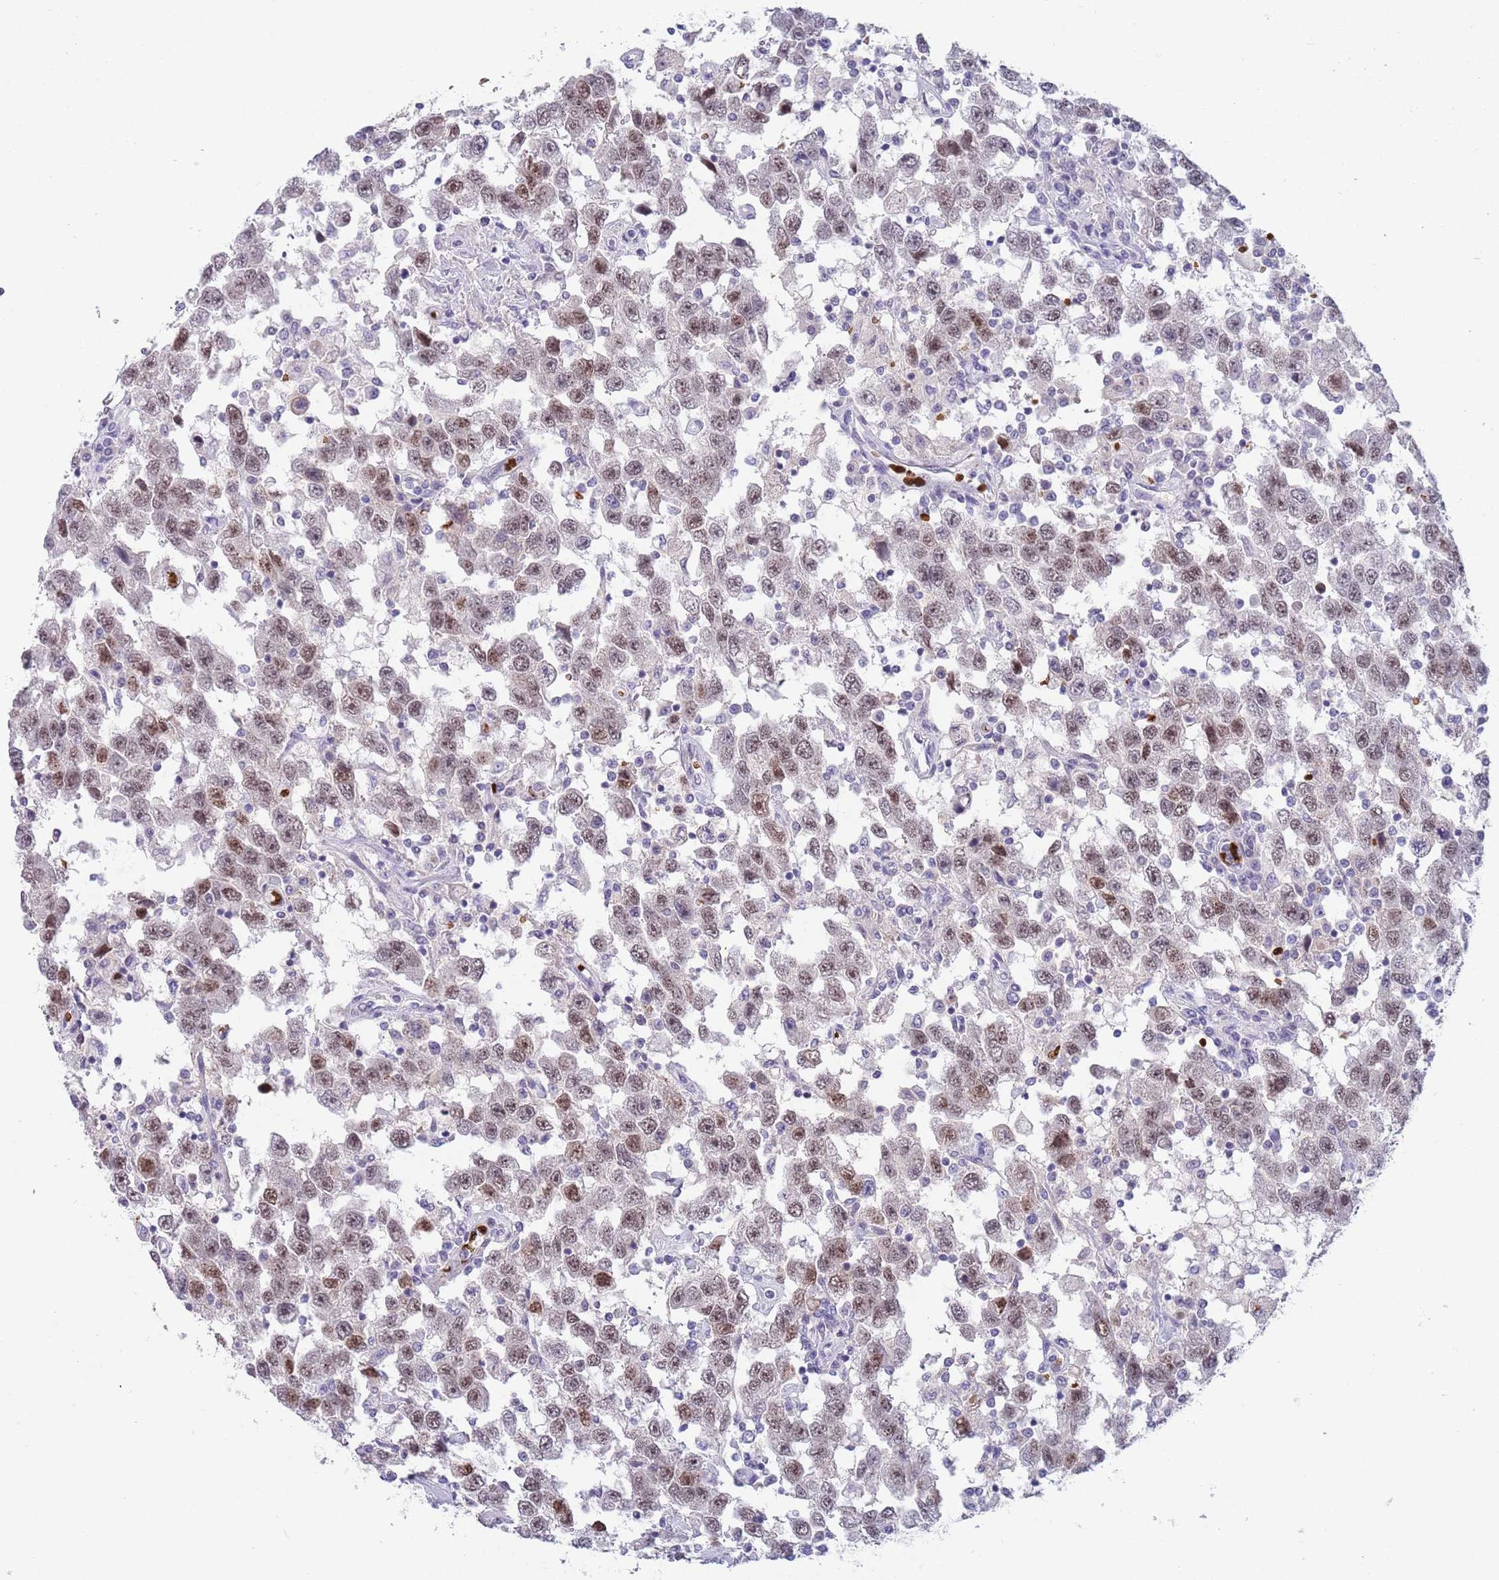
{"staining": {"intensity": "weak", "quantity": ">75%", "location": "nuclear"}, "tissue": "testis cancer", "cell_type": "Tumor cells", "image_type": "cancer", "snomed": [{"axis": "morphology", "description": "Seminoma, NOS"}, {"axis": "topography", "description": "Testis"}], "caption": "This micrograph reveals testis cancer stained with immunohistochemistry (IHC) to label a protein in brown. The nuclear of tumor cells show weak positivity for the protein. Nuclei are counter-stained blue.", "gene": "LYPD6B", "patient": {"sex": "male", "age": 41}}